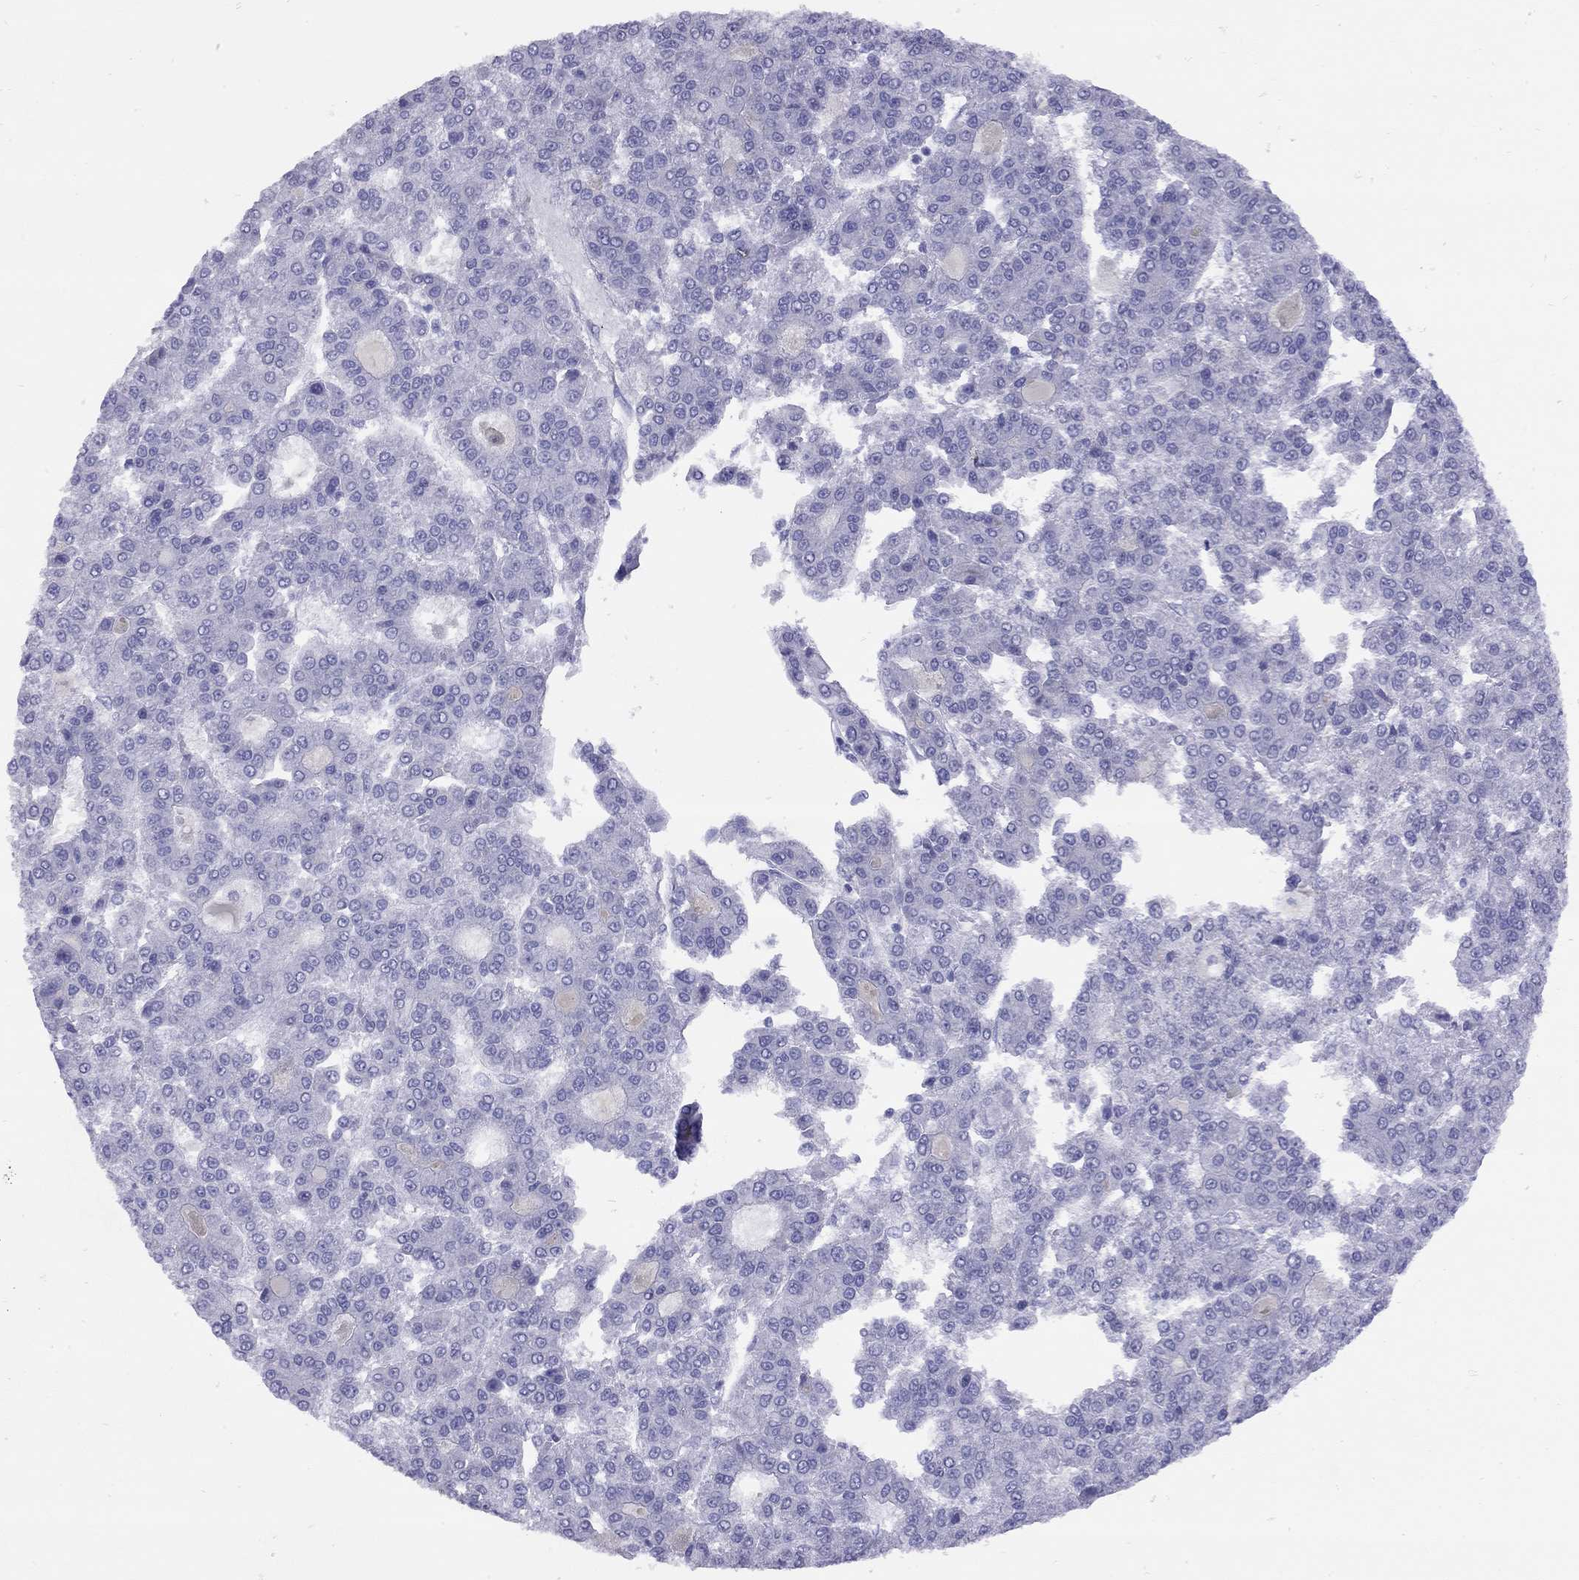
{"staining": {"intensity": "negative", "quantity": "none", "location": "none"}, "tissue": "liver cancer", "cell_type": "Tumor cells", "image_type": "cancer", "snomed": [{"axis": "morphology", "description": "Carcinoma, Hepatocellular, NOS"}, {"axis": "topography", "description": "Liver"}], "caption": "Immunohistochemistry (IHC) of liver cancer (hepatocellular carcinoma) shows no staining in tumor cells.", "gene": "GRIA2", "patient": {"sex": "male", "age": 70}}